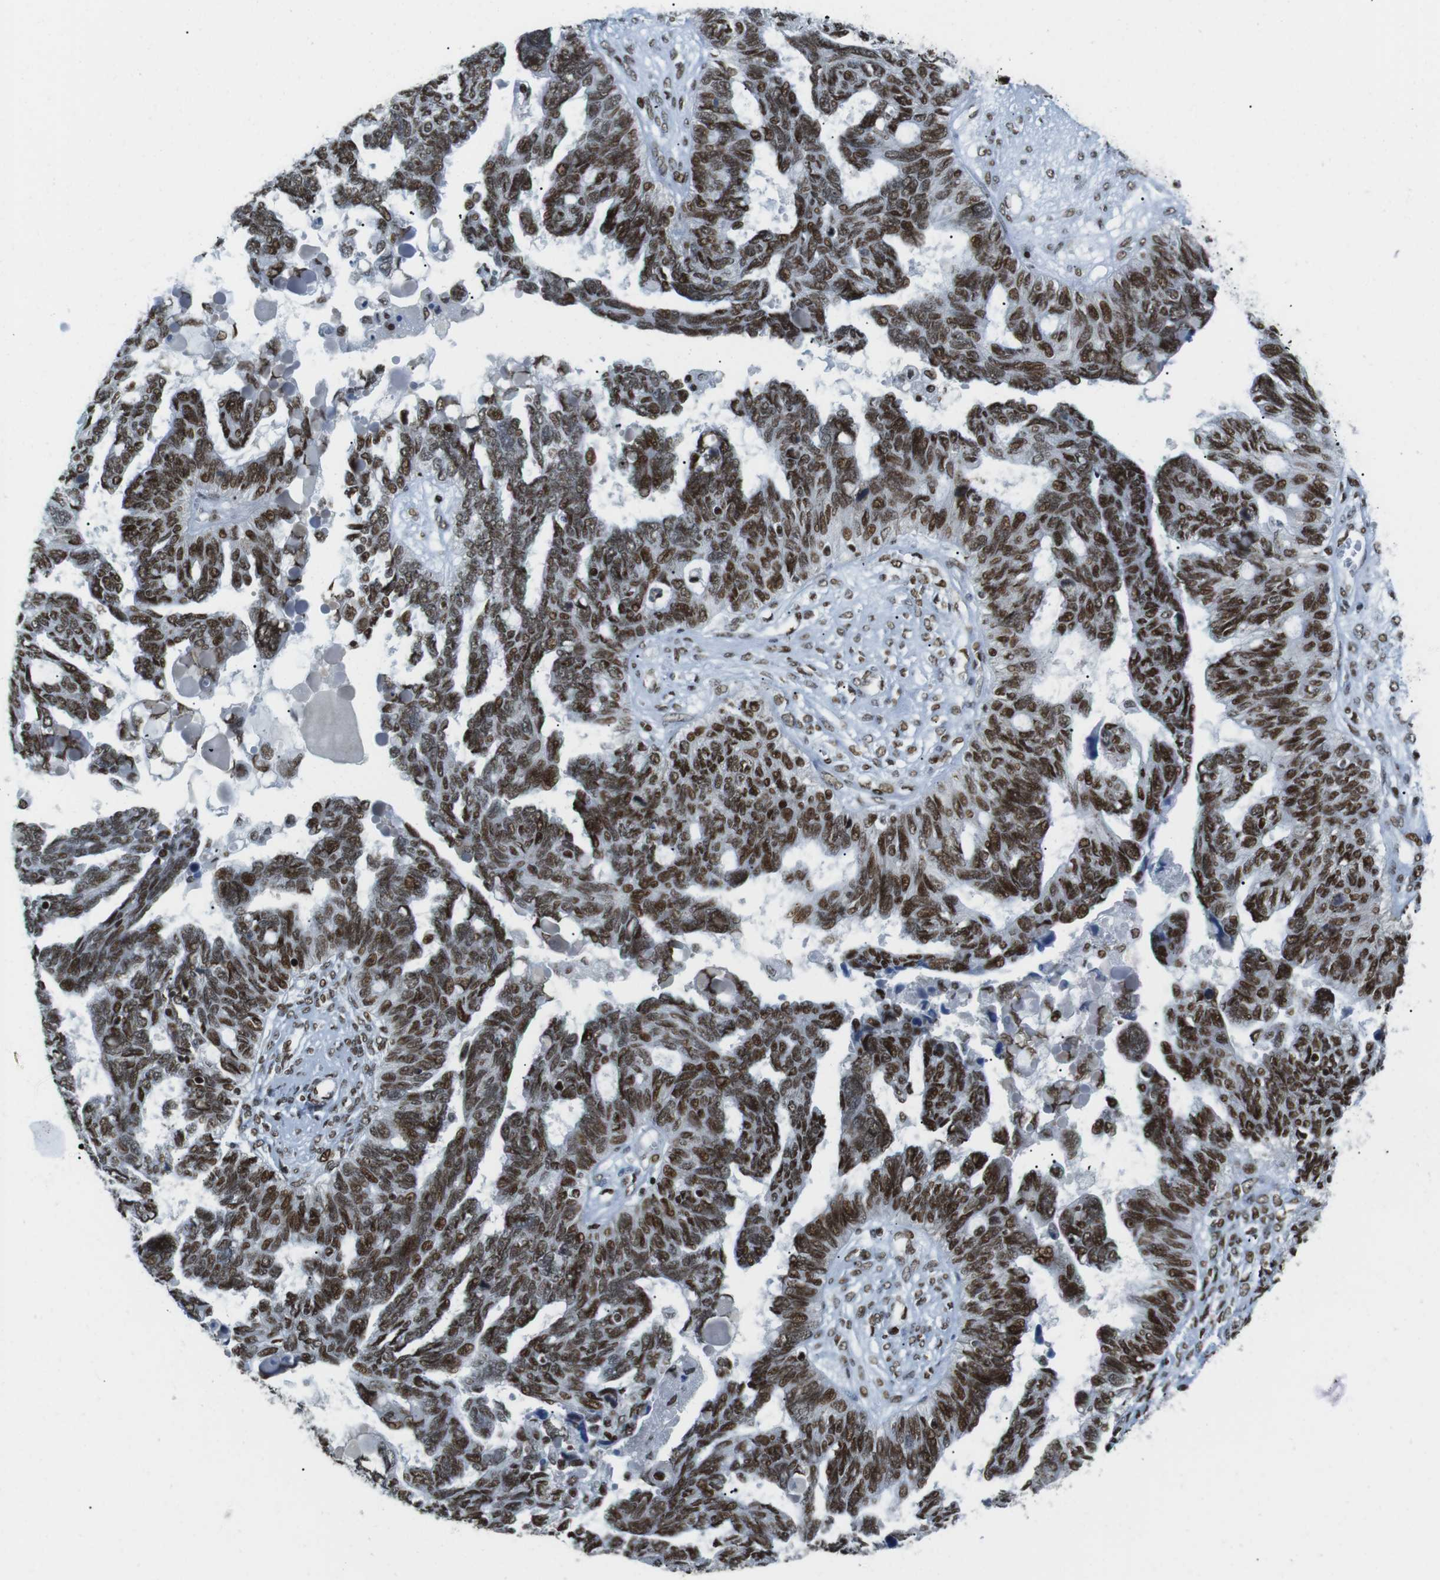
{"staining": {"intensity": "strong", "quantity": ">75%", "location": "nuclear"}, "tissue": "ovarian cancer", "cell_type": "Tumor cells", "image_type": "cancer", "snomed": [{"axis": "morphology", "description": "Cystadenocarcinoma, serous, NOS"}, {"axis": "topography", "description": "Ovary"}], "caption": "Ovarian cancer was stained to show a protein in brown. There is high levels of strong nuclear staining in approximately >75% of tumor cells.", "gene": "ARID1A", "patient": {"sex": "female", "age": 79}}